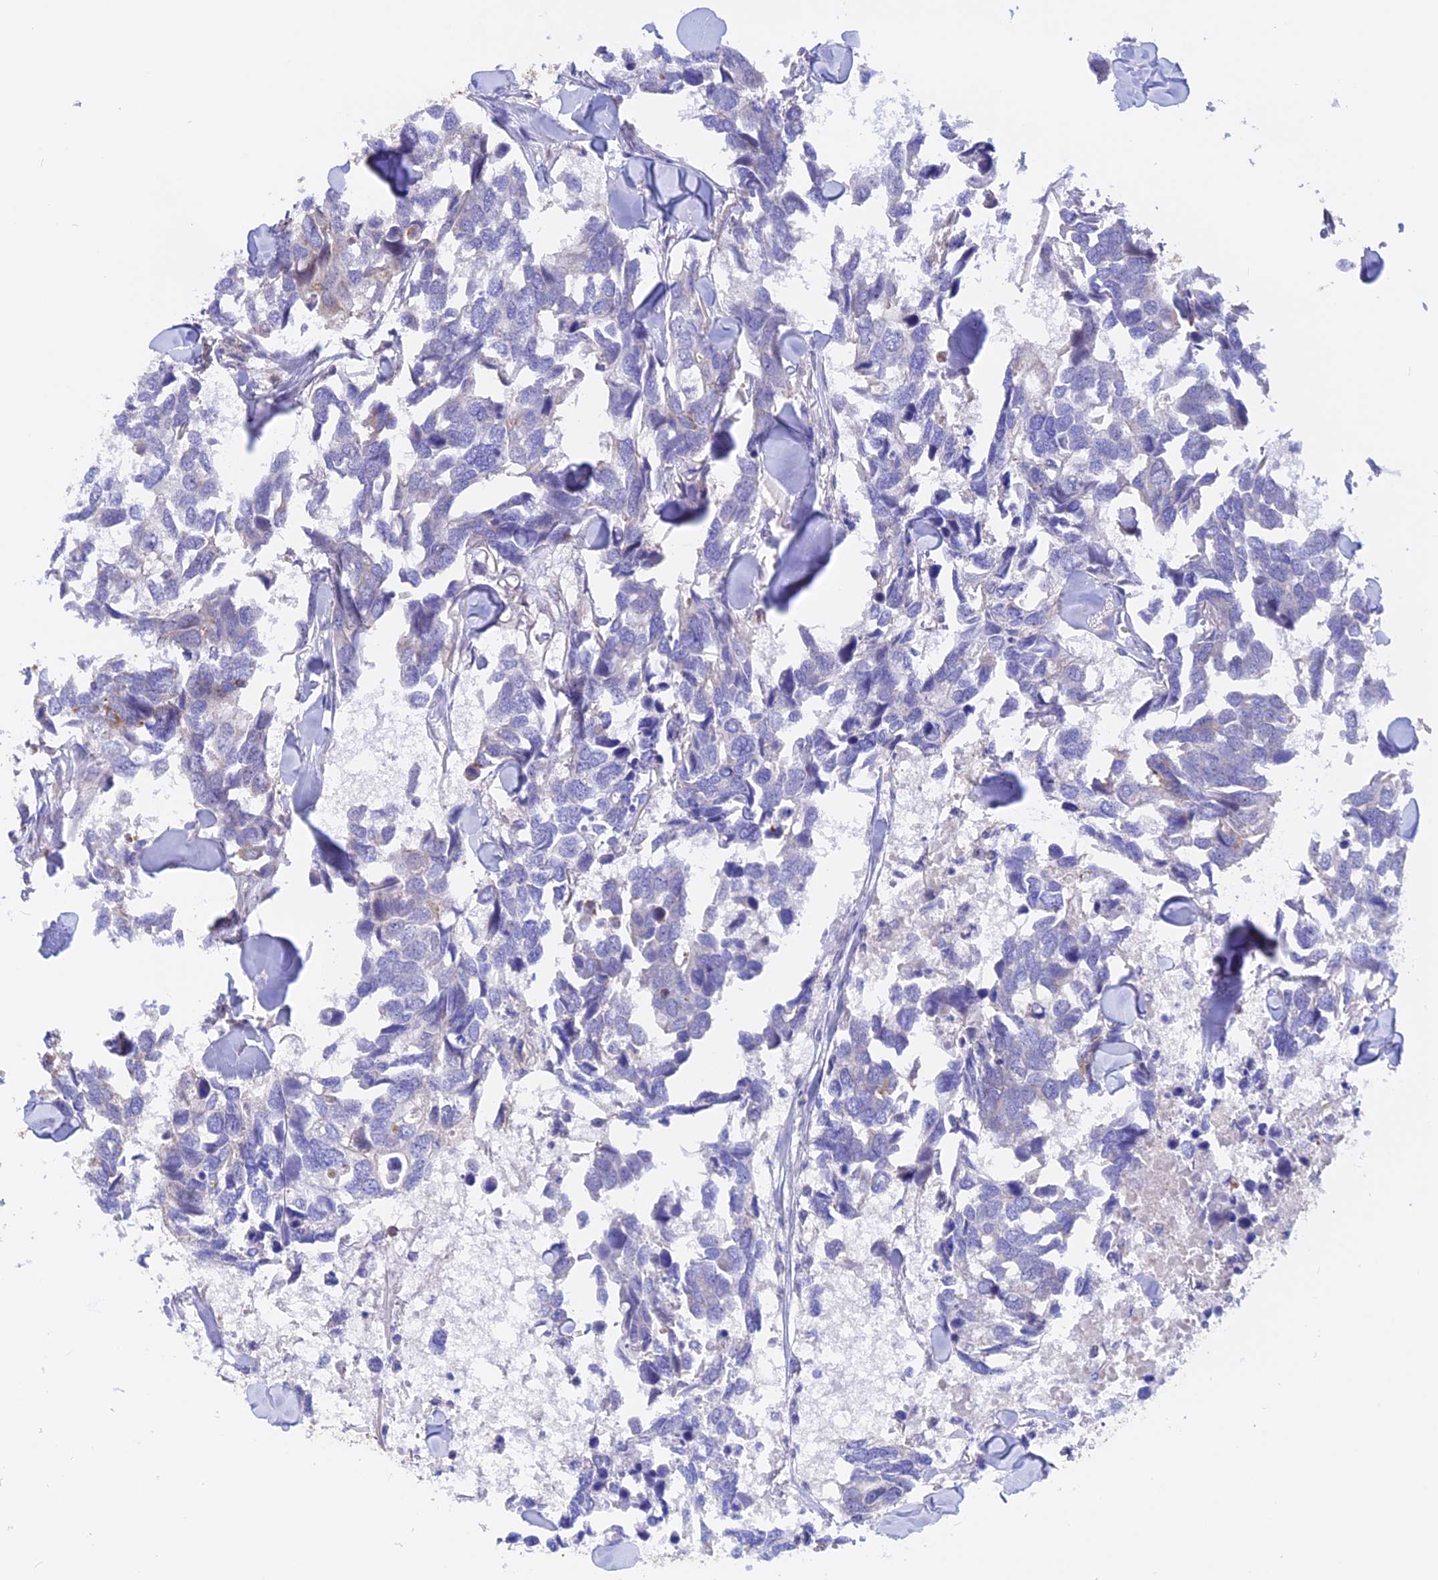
{"staining": {"intensity": "negative", "quantity": "none", "location": "none"}, "tissue": "breast cancer", "cell_type": "Tumor cells", "image_type": "cancer", "snomed": [{"axis": "morphology", "description": "Duct carcinoma"}, {"axis": "topography", "description": "Breast"}], "caption": "Breast intraductal carcinoma was stained to show a protein in brown. There is no significant positivity in tumor cells.", "gene": "GCDH", "patient": {"sex": "female", "age": 83}}